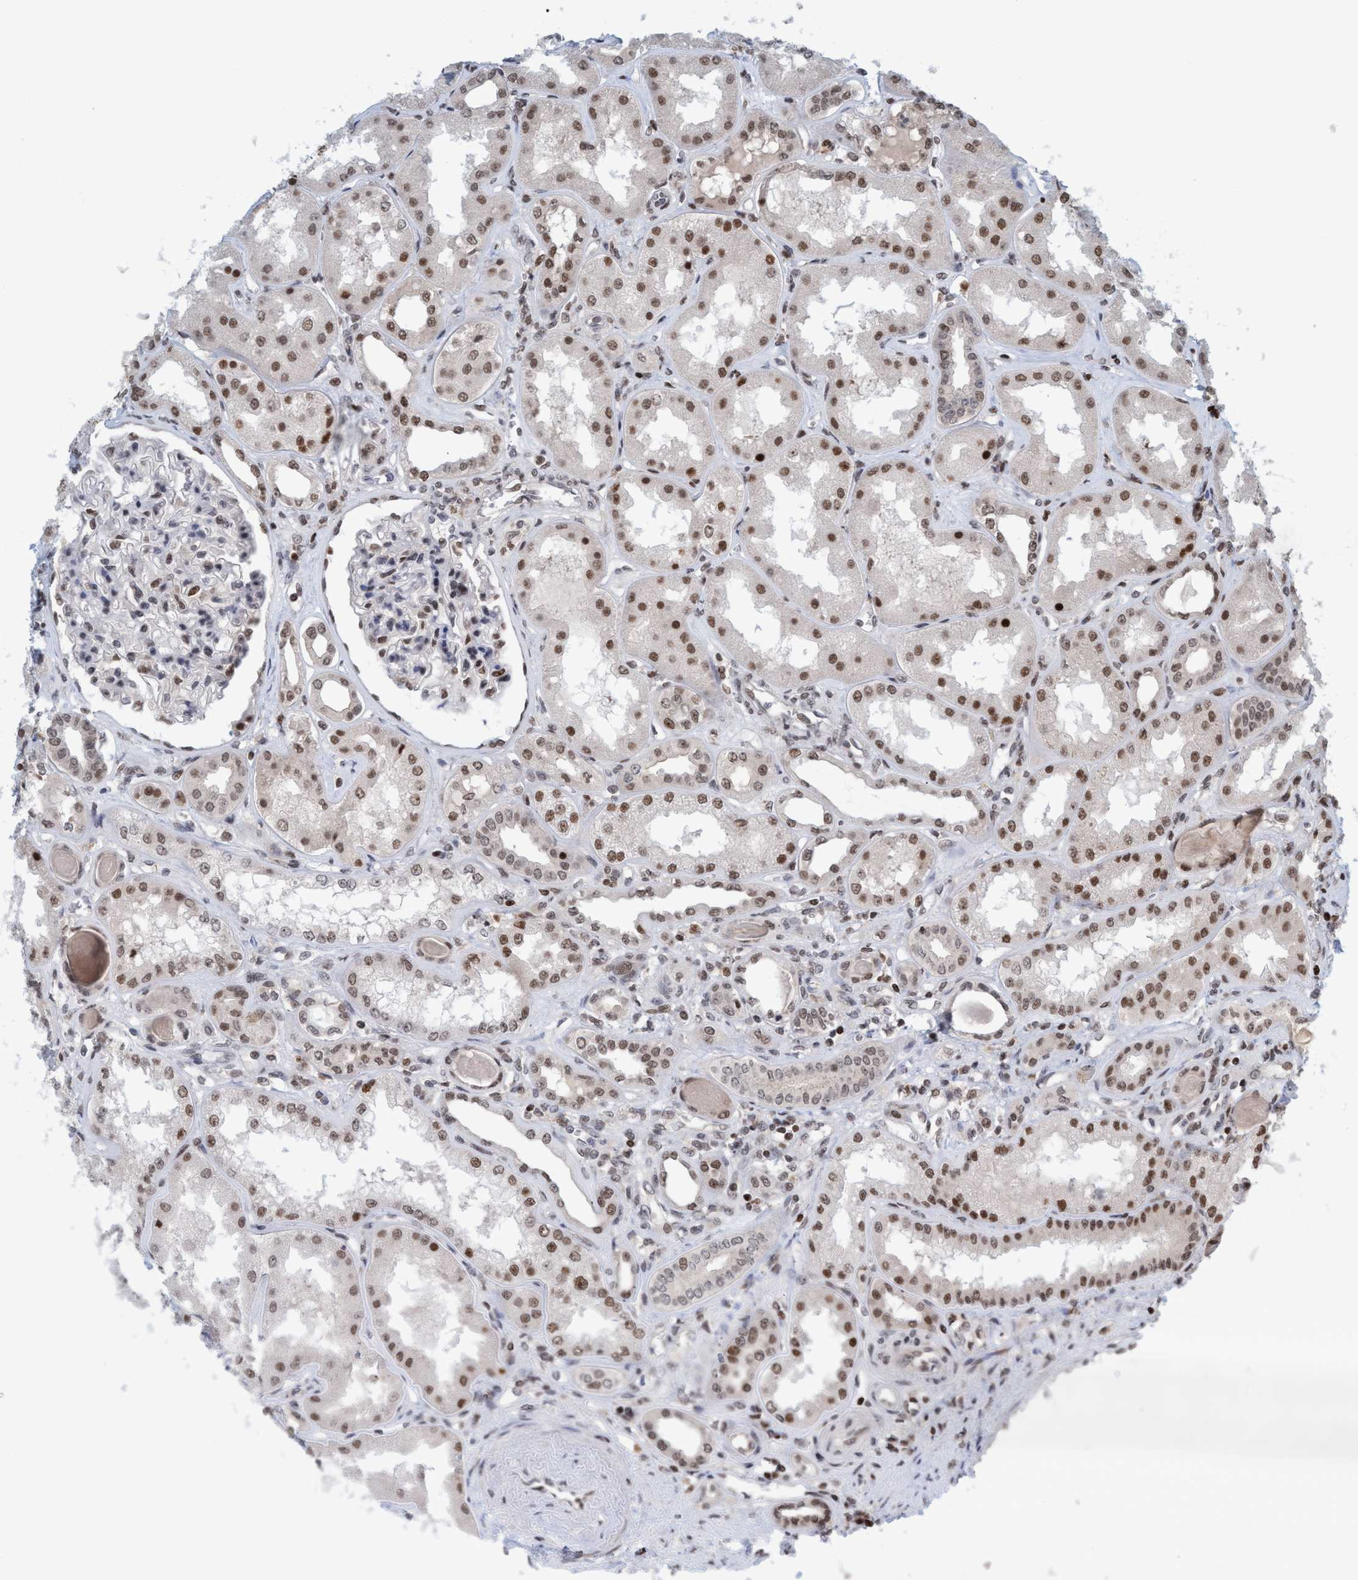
{"staining": {"intensity": "moderate", "quantity": ">75%", "location": "nuclear"}, "tissue": "kidney", "cell_type": "Cells in glomeruli", "image_type": "normal", "snomed": [{"axis": "morphology", "description": "Normal tissue, NOS"}, {"axis": "topography", "description": "Kidney"}], "caption": "A brown stain labels moderate nuclear expression of a protein in cells in glomeruli of unremarkable kidney. Nuclei are stained in blue.", "gene": "SMCR8", "patient": {"sex": "female", "age": 56}}